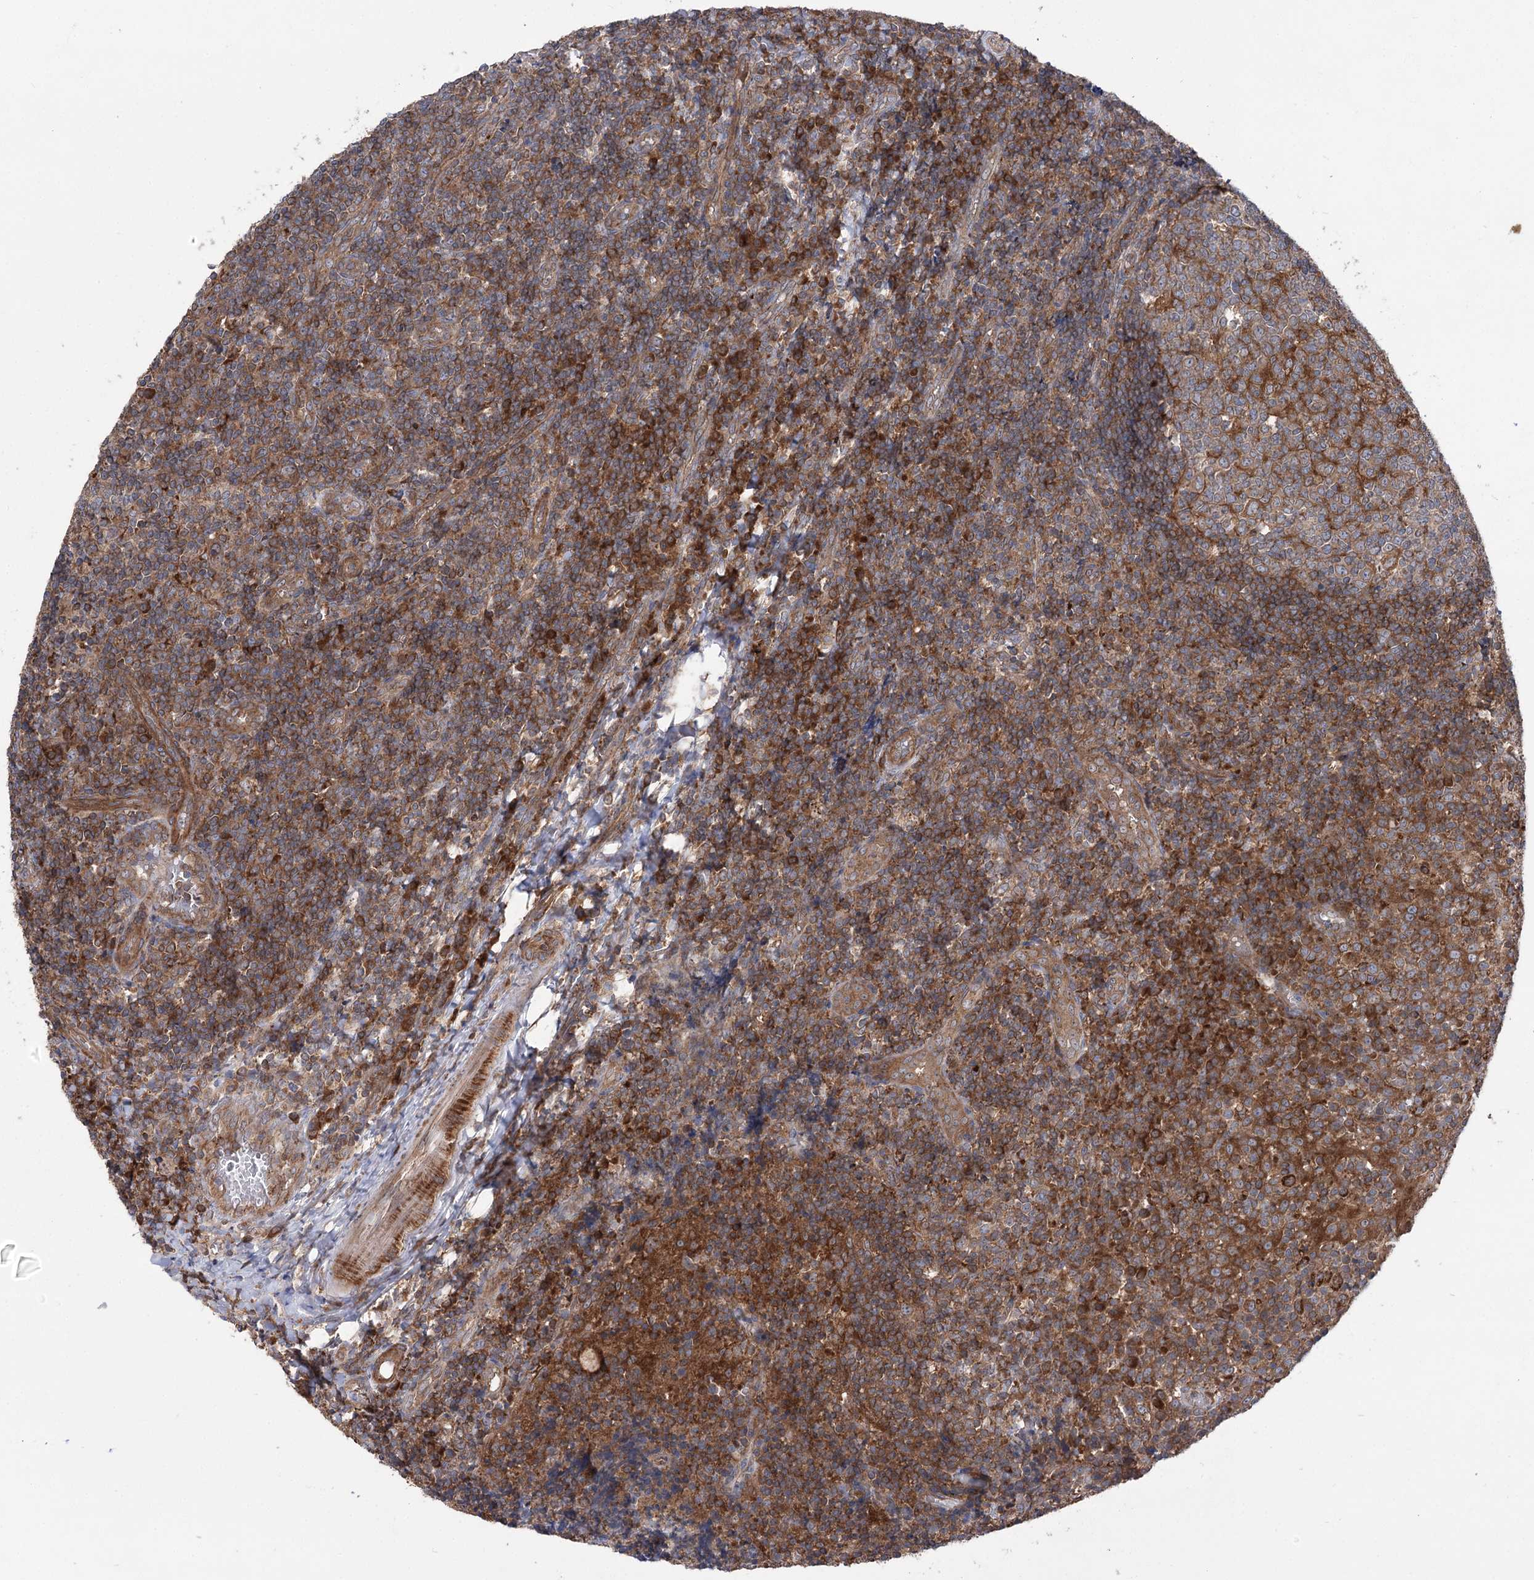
{"staining": {"intensity": "moderate", "quantity": ">75%", "location": "cytoplasmic/membranous"}, "tissue": "tonsil", "cell_type": "Germinal center cells", "image_type": "normal", "snomed": [{"axis": "morphology", "description": "Normal tissue, NOS"}, {"axis": "topography", "description": "Tonsil"}], "caption": "A brown stain labels moderate cytoplasmic/membranous staining of a protein in germinal center cells of normal human tonsil. (Brightfield microscopy of DAB IHC at high magnification).", "gene": "VPS37B", "patient": {"sex": "female", "age": 19}}